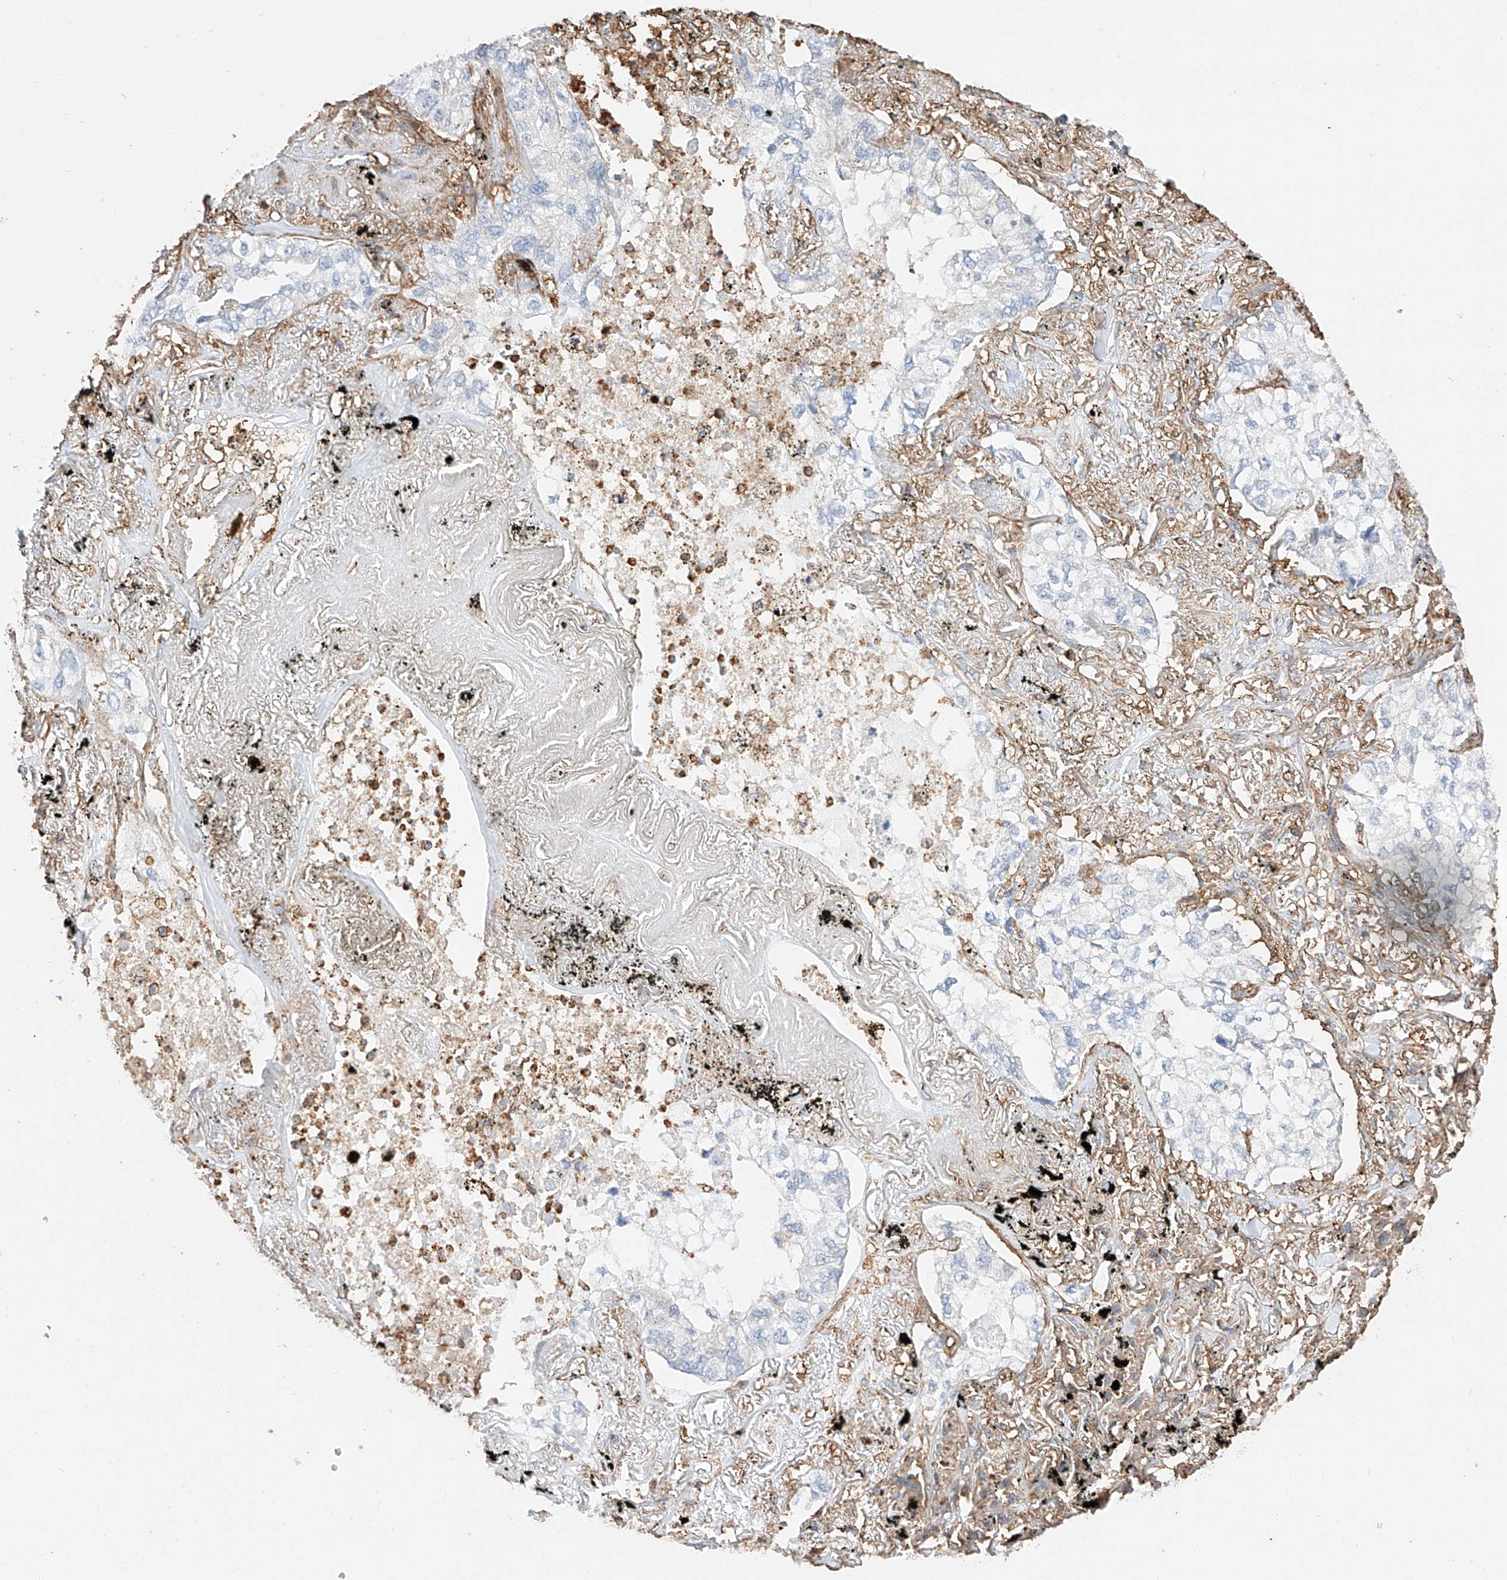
{"staining": {"intensity": "negative", "quantity": "none", "location": "none"}, "tissue": "lung cancer", "cell_type": "Tumor cells", "image_type": "cancer", "snomed": [{"axis": "morphology", "description": "Adenocarcinoma, NOS"}, {"axis": "topography", "description": "Lung"}], "caption": "A photomicrograph of human lung cancer (adenocarcinoma) is negative for staining in tumor cells.", "gene": "WFS1", "patient": {"sex": "male", "age": 65}}